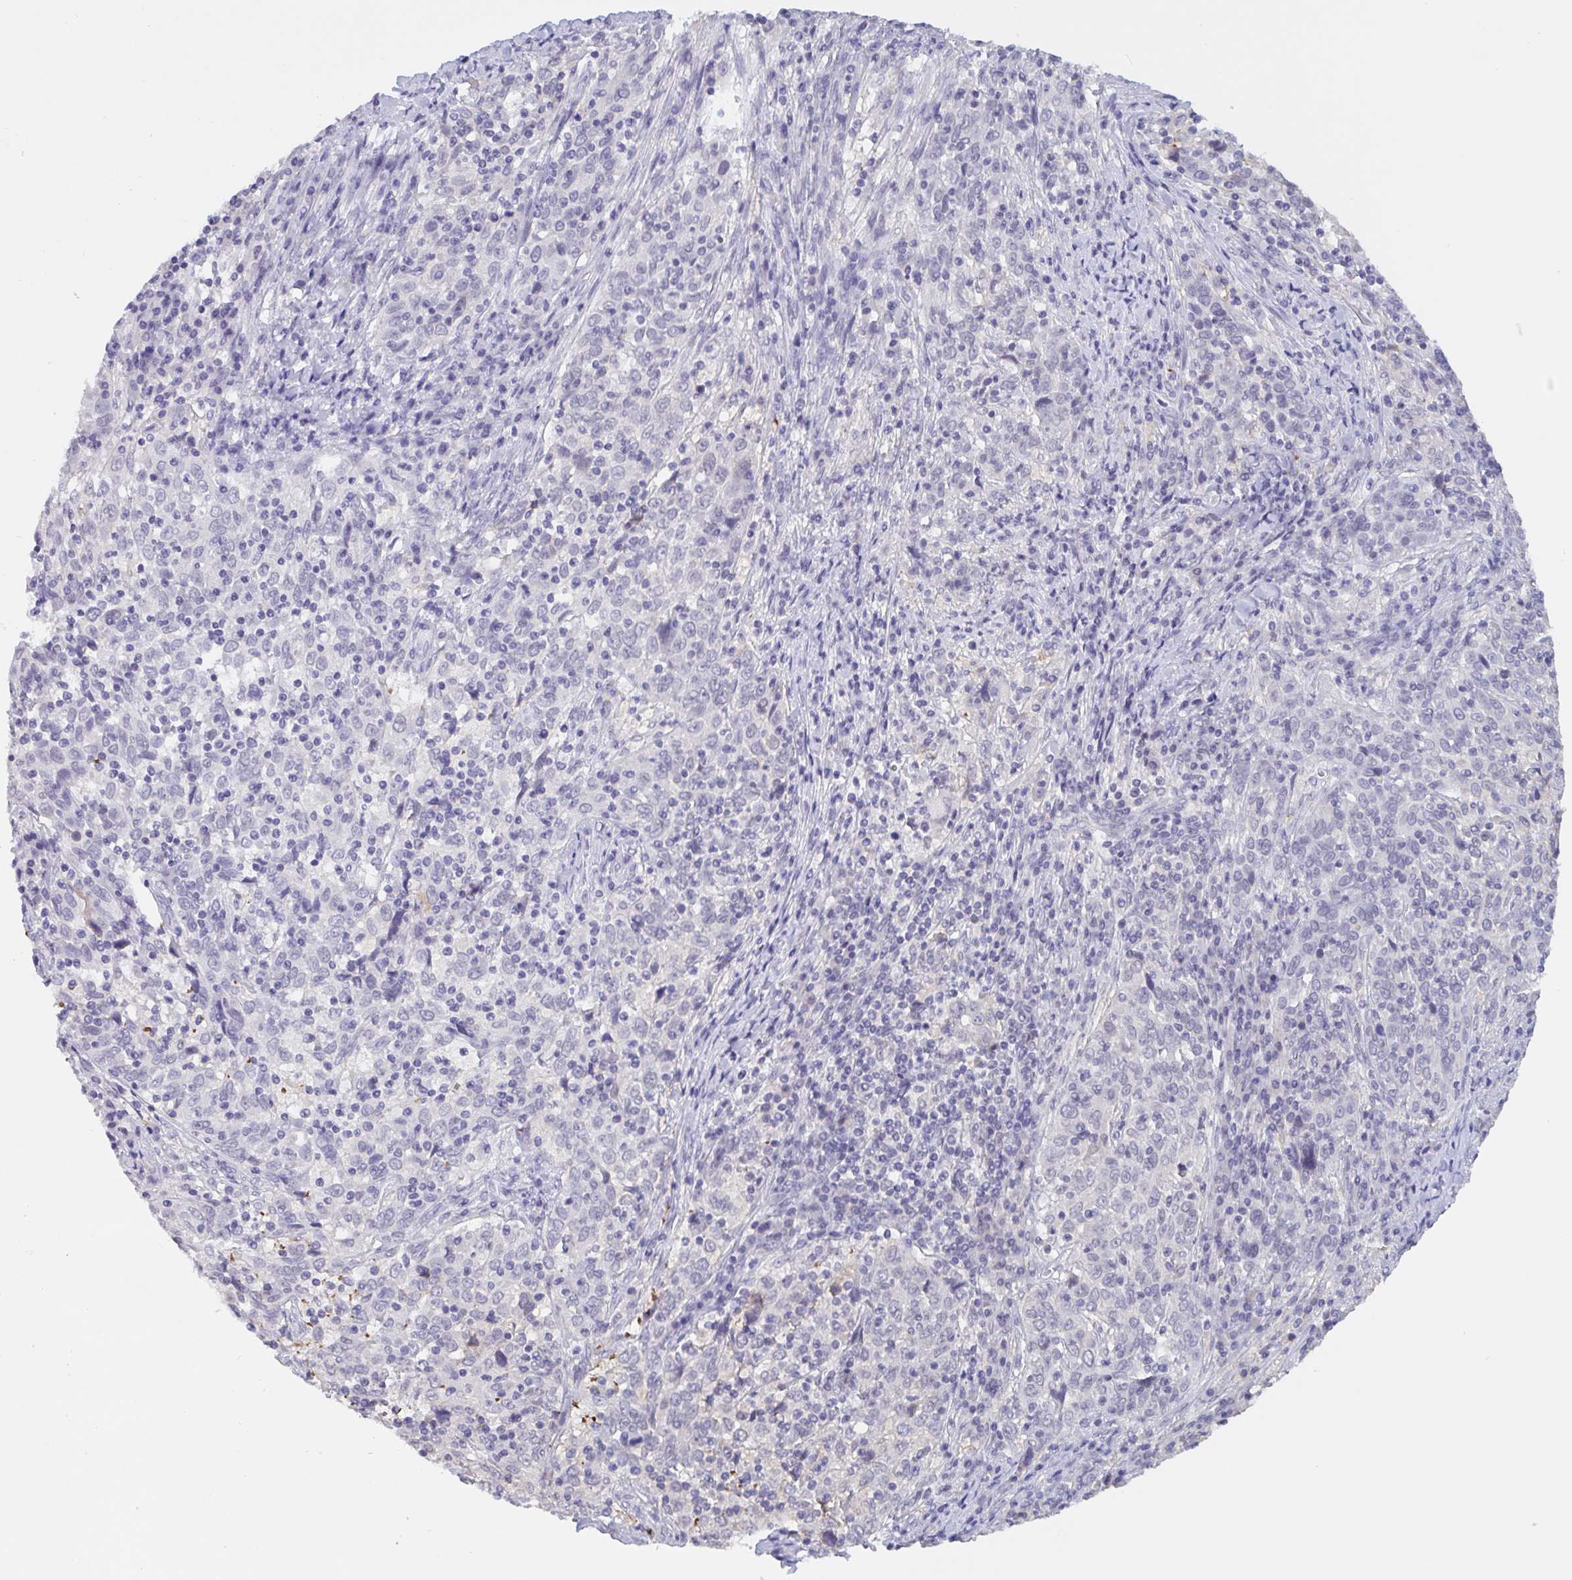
{"staining": {"intensity": "negative", "quantity": "none", "location": "none"}, "tissue": "cervical cancer", "cell_type": "Tumor cells", "image_type": "cancer", "snomed": [{"axis": "morphology", "description": "Squamous cell carcinoma, NOS"}, {"axis": "topography", "description": "Cervix"}], "caption": "A histopathology image of human cervical squamous cell carcinoma is negative for staining in tumor cells.", "gene": "SERPINB13", "patient": {"sex": "female", "age": 46}}